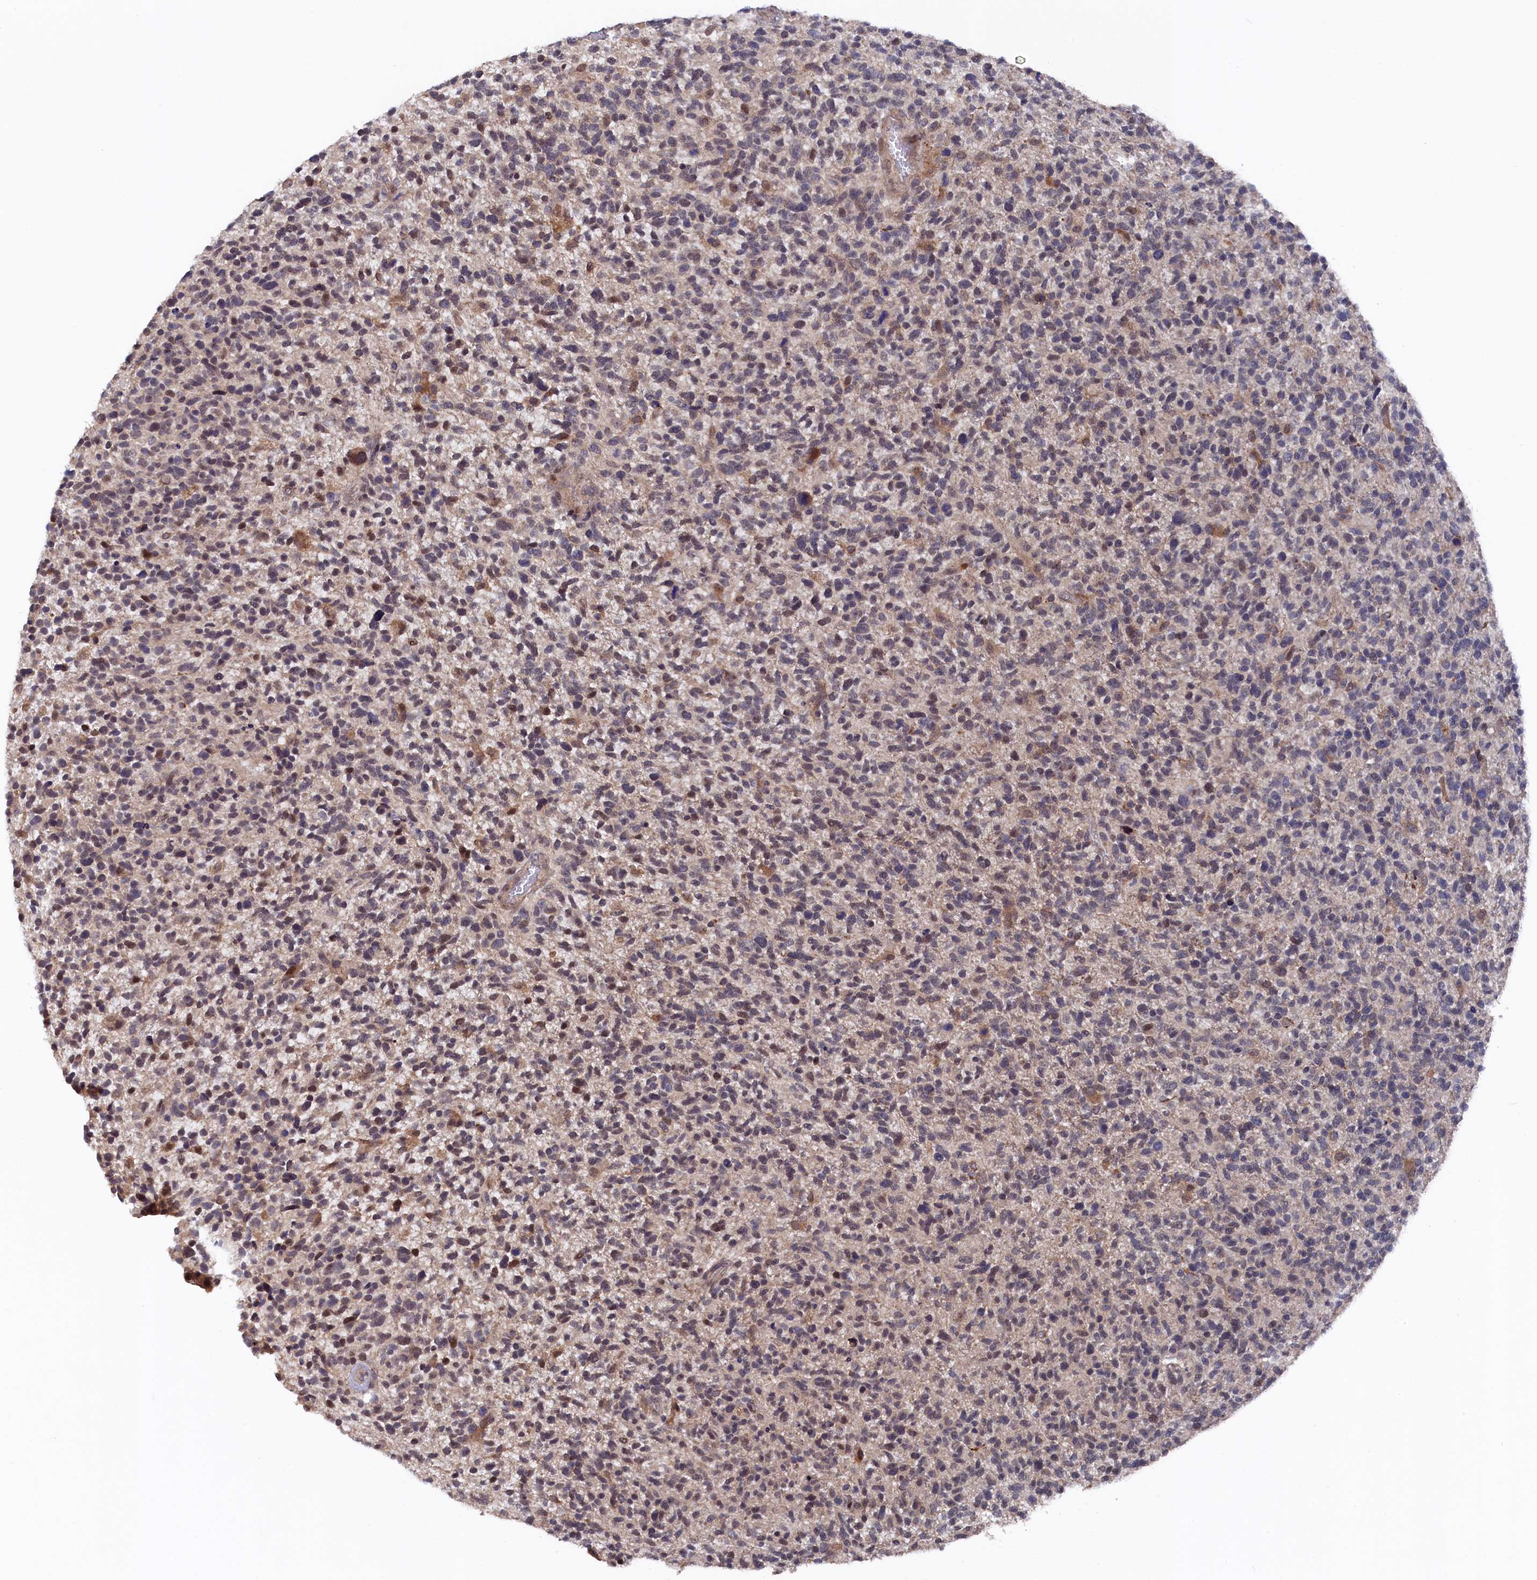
{"staining": {"intensity": "weak", "quantity": "25%-75%", "location": "cytoplasmic/membranous"}, "tissue": "glioma", "cell_type": "Tumor cells", "image_type": "cancer", "snomed": [{"axis": "morphology", "description": "Glioma, malignant, High grade"}, {"axis": "topography", "description": "Brain"}], "caption": "IHC staining of glioma, which shows low levels of weak cytoplasmic/membranous expression in approximately 25%-75% of tumor cells indicating weak cytoplasmic/membranous protein expression. The staining was performed using DAB (3,3'-diaminobenzidine) (brown) for protein detection and nuclei were counterstained in hematoxylin (blue).", "gene": "TMC5", "patient": {"sex": "male", "age": 72}}